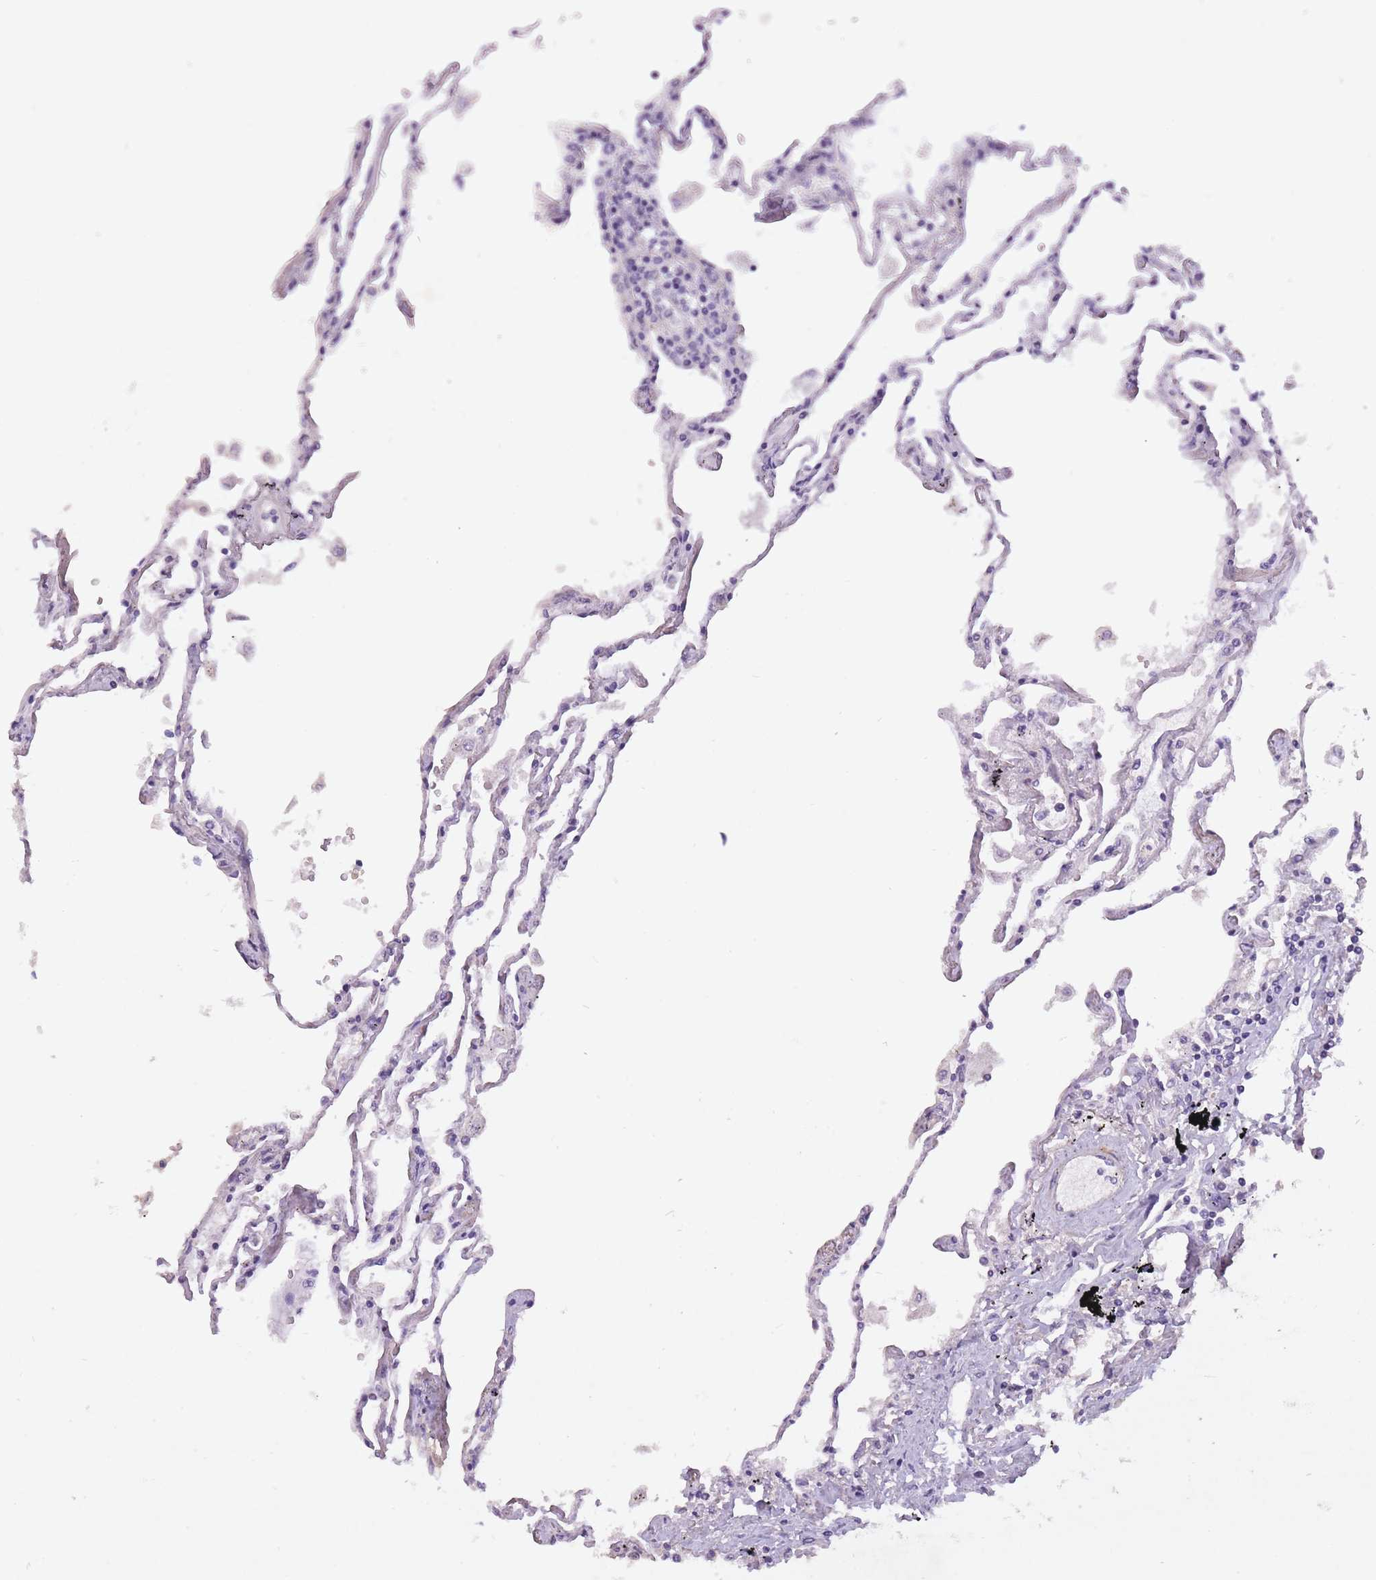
{"staining": {"intensity": "negative", "quantity": "none", "location": "none"}, "tissue": "lung", "cell_type": "Alveolar cells", "image_type": "normal", "snomed": [{"axis": "morphology", "description": "Normal tissue, NOS"}, {"axis": "topography", "description": "Lung"}], "caption": "The micrograph displays no staining of alveolar cells in unremarkable lung. (Immunohistochemistry, brightfield microscopy, high magnification).", "gene": "CBX6", "patient": {"sex": "female", "age": 67}}